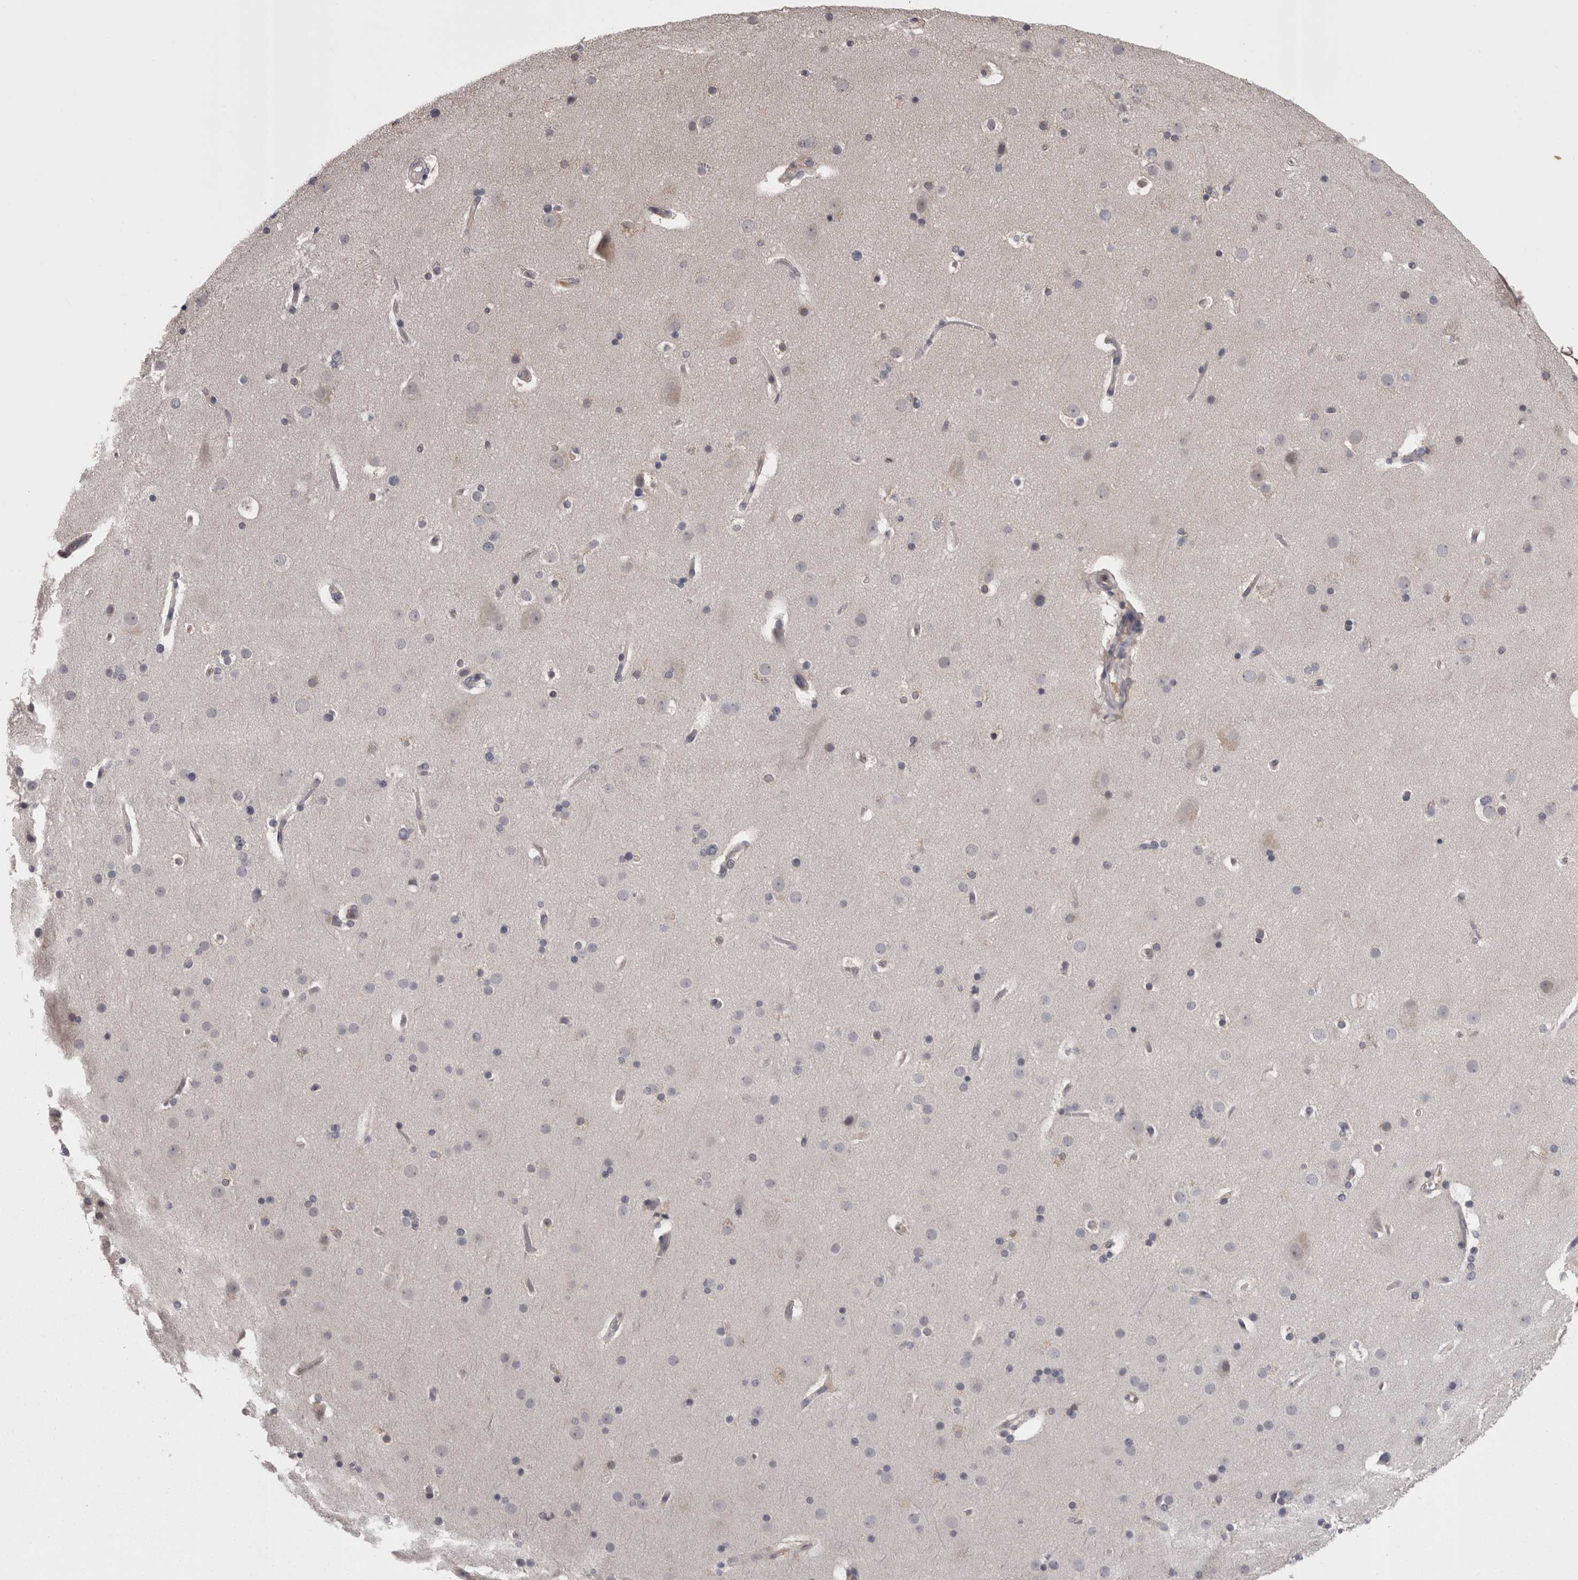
{"staining": {"intensity": "negative", "quantity": "none", "location": "none"}, "tissue": "cerebral cortex", "cell_type": "Endothelial cells", "image_type": "normal", "snomed": [{"axis": "morphology", "description": "Normal tissue, NOS"}, {"axis": "topography", "description": "Cerebral cortex"}], "caption": "Cerebral cortex was stained to show a protein in brown. There is no significant staining in endothelial cells. The staining is performed using DAB (3,3'-diaminobenzidine) brown chromogen with nuclei counter-stained in using hematoxylin.", "gene": "PON3", "patient": {"sex": "male", "age": 57}}